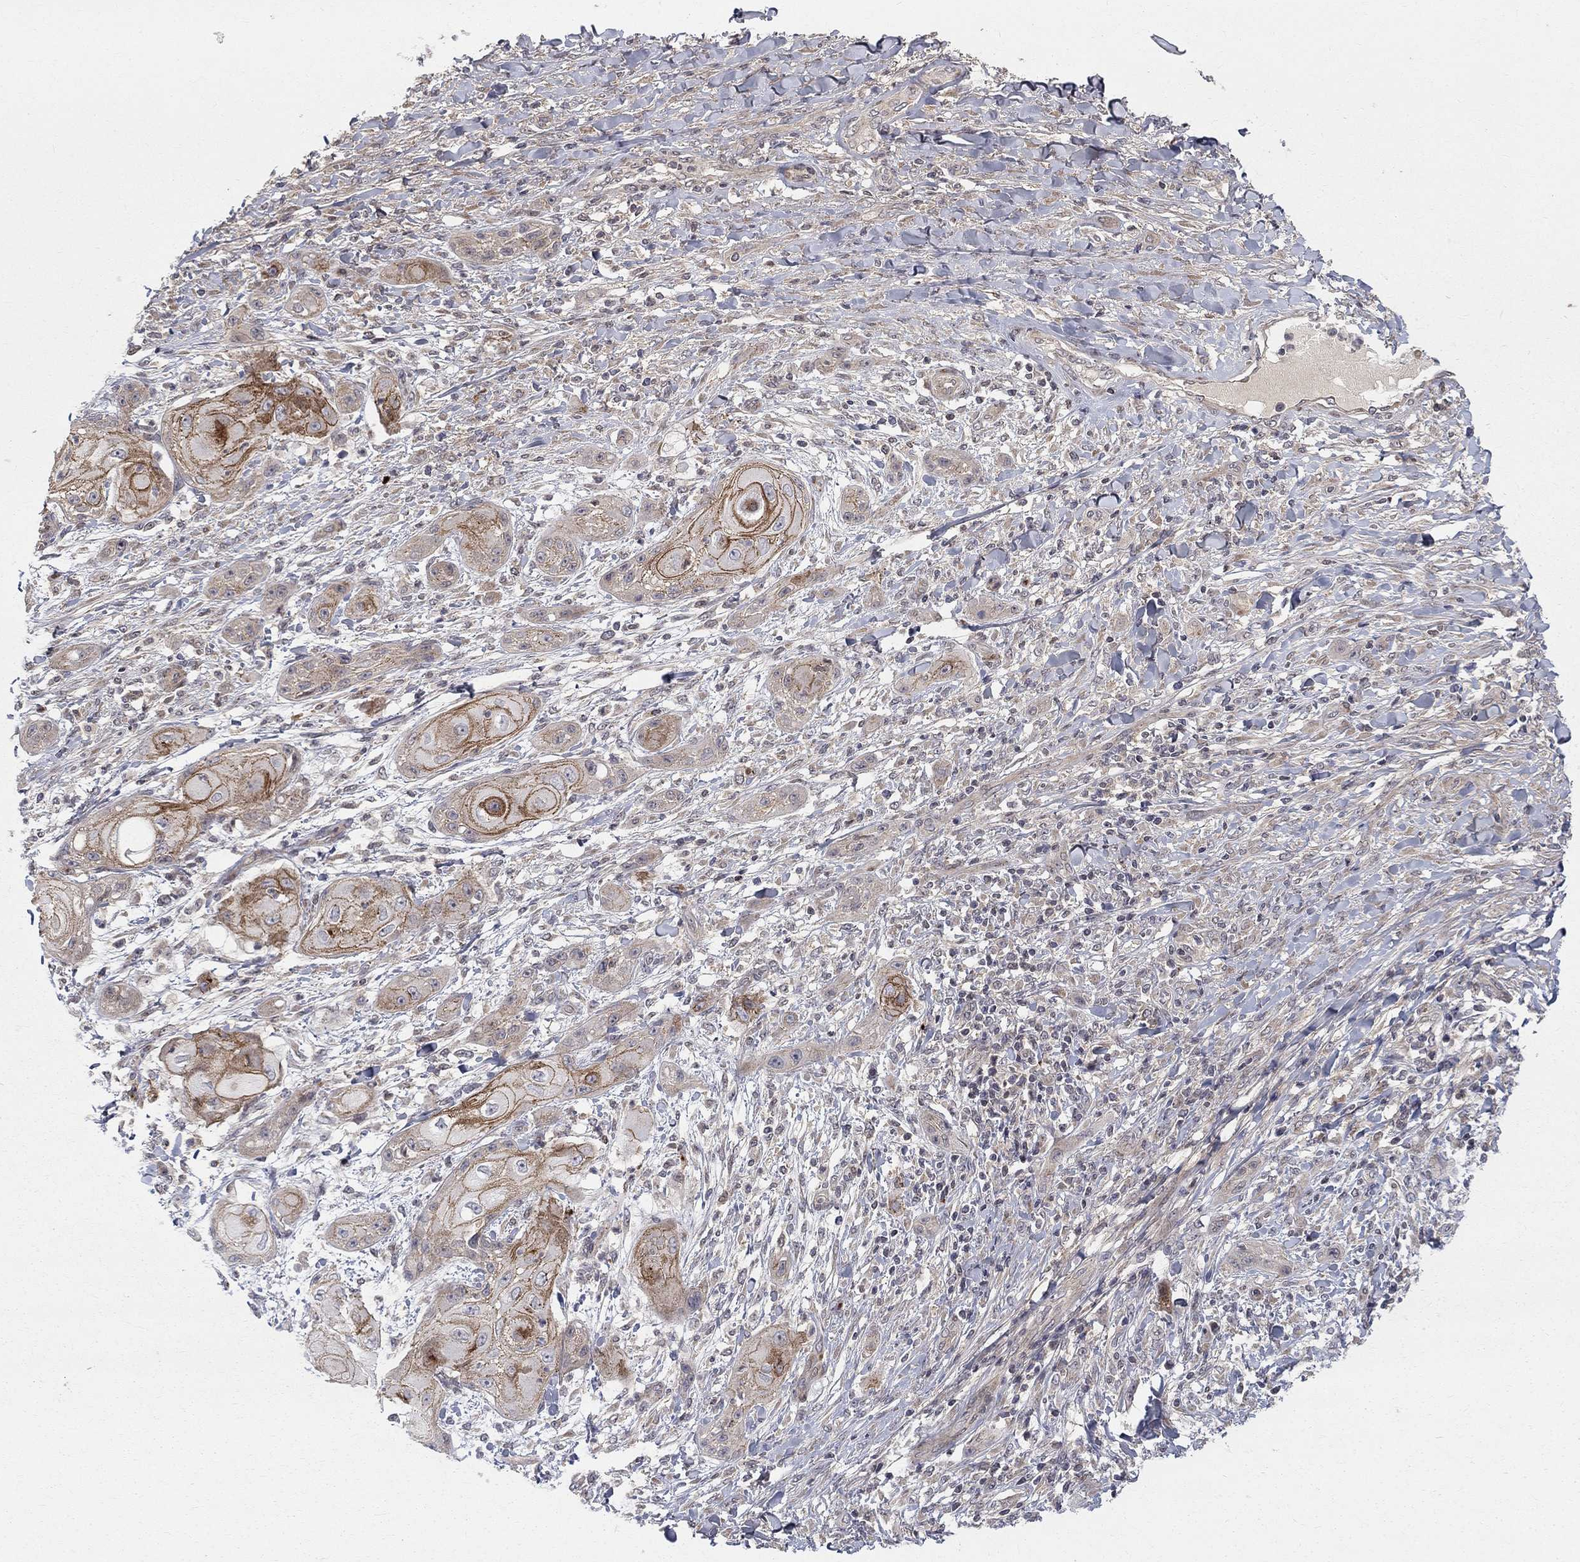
{"staining": {"intensity": "strong", "quantity": "25%-75%", "location": "cytoplasmic/membranous"}, "tissue": "skin cancer", "cell_type": "Tumor cells", "image_type": "cancer", "snomed": [{"axis": "morphology", "description": "Squamous cell carcinoma, NOS"}, {"axis": "topography", "description": "Skin"}], "caption": "A high-resolution image shows IHC staining of skin cancer (squamous cell carcinoma), which exhibits strong cytoplasmic/membranous expression in approximately 25%-75% of tumor cells.", "gene": "WDR19", "patient": {"sex": "male", "age": 62}}